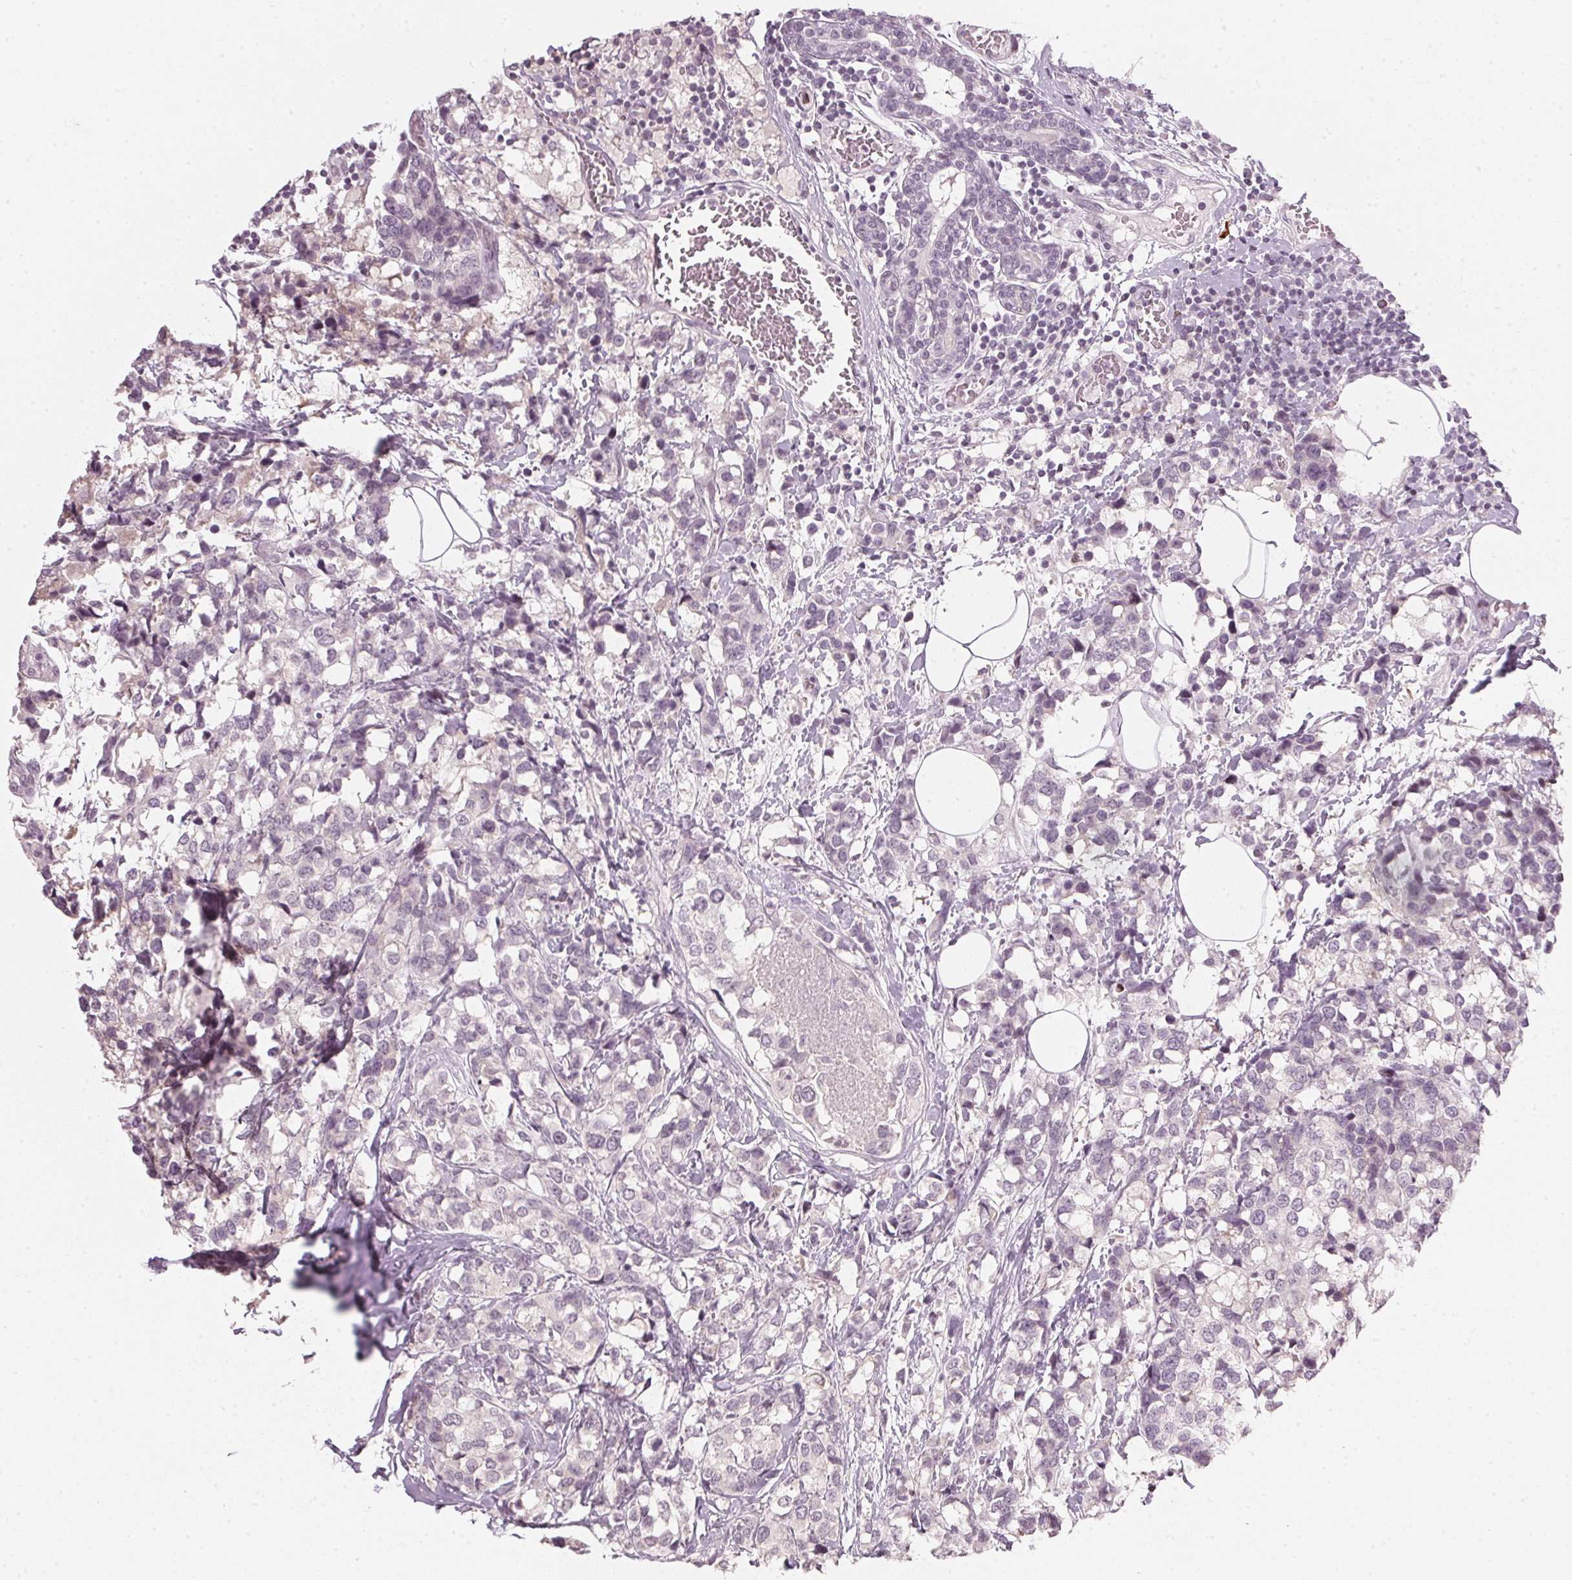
{"staining": {"intensity": "negative", "quantity": "none", "location": "none"}, "tissue": "breast cancer", "cell_type": "Tumor cells", "image_type": "cancer", "snomed": [{"axis": "morphology", "description": "Lobular carcinoma"}, {"axis": "topography", "description": "Breast"}], "caption": "The micrograph demonstrates no significant staining in tumor cells of breast cancer.", "gene": "SFRP4", "patient": {"sex": "female", "age": 59}}